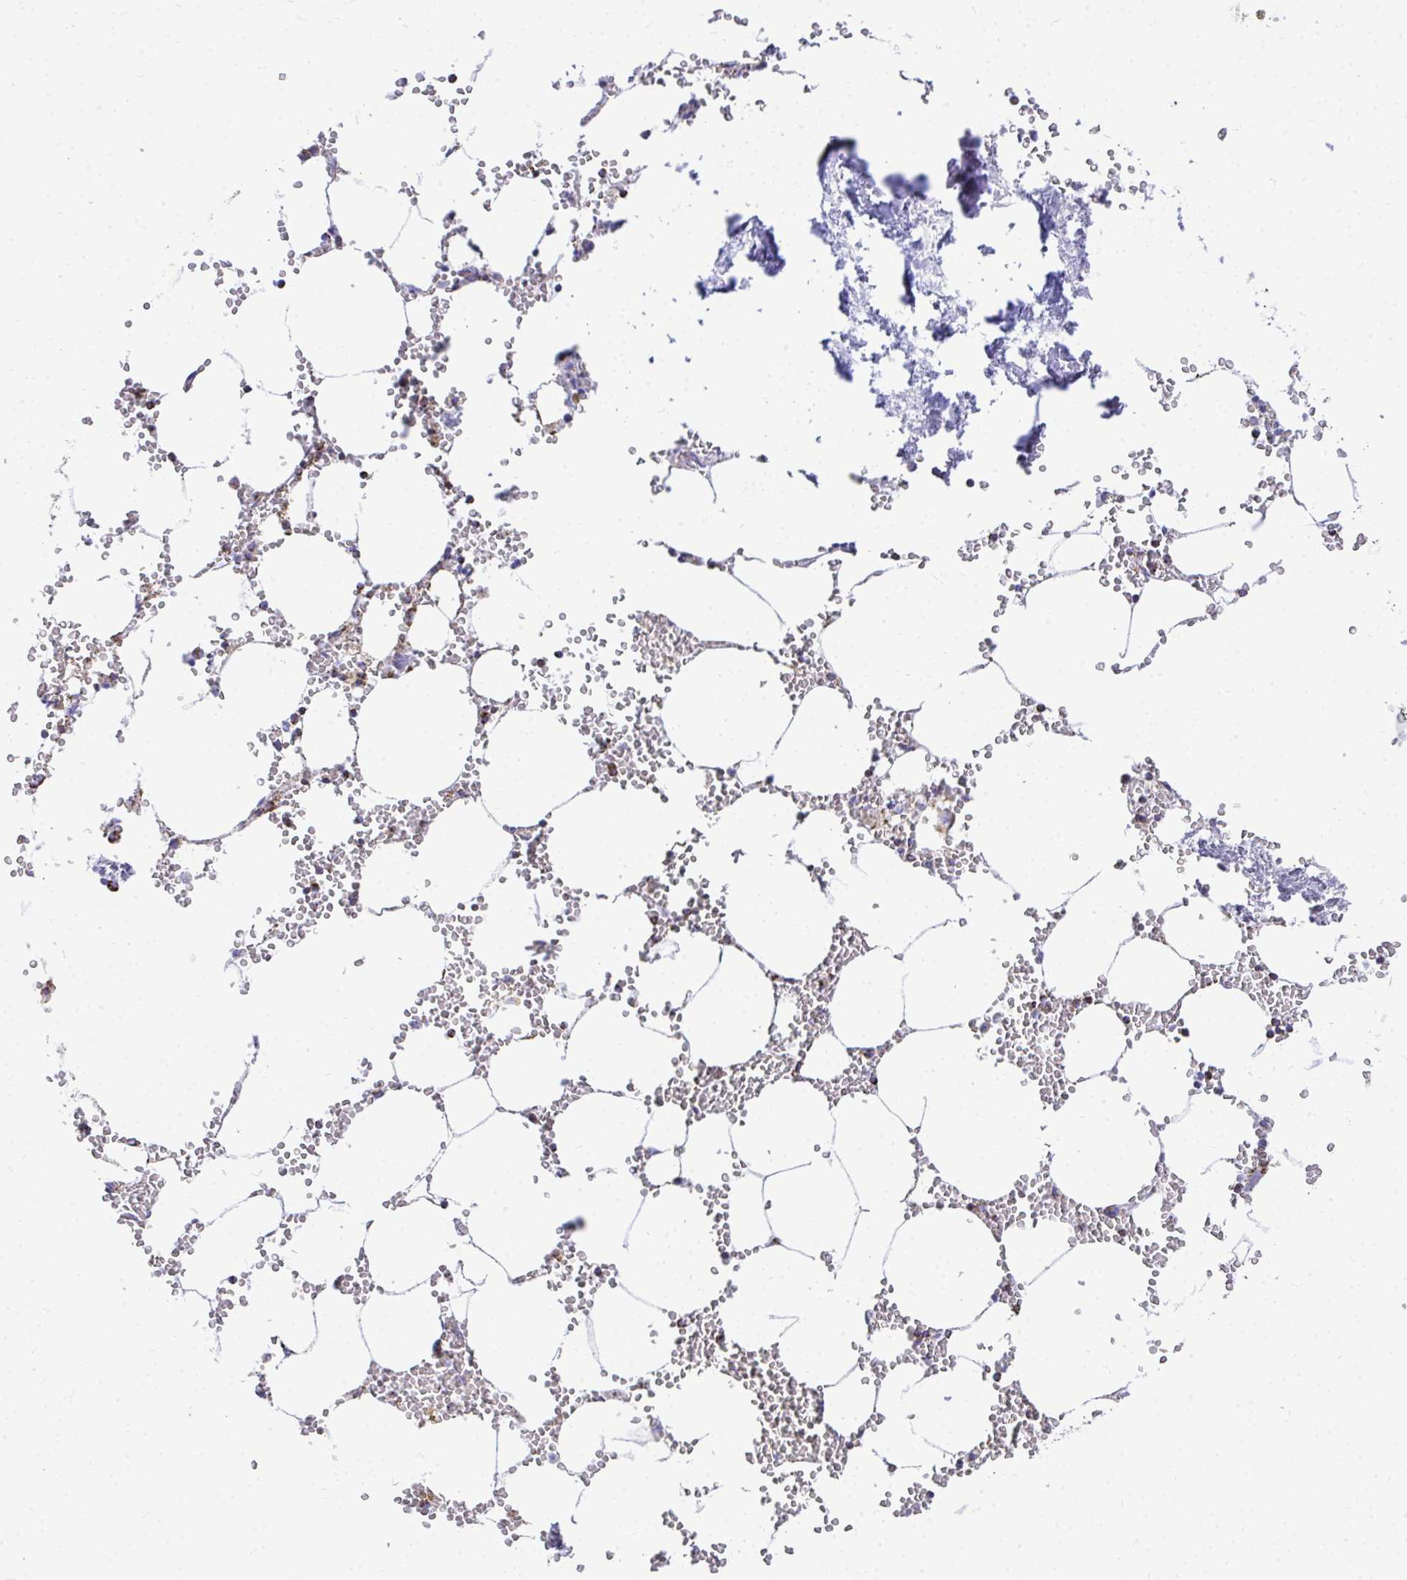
{"staining": {"intensity": "negative", "quantity": "none", "location": "none"}, "tissue": "bone marrow", "cell_type": "Hematopoietic cells", "image_type": "normal", "snomed": [{"axis": "morphology", "description": "Normal tissue, NOS"}, {"axis": "topography", "description": "Bone marrow"}], "caption": "DAB immunohistochemical staining of benign human bone marrow displays no significant expression in hematopoietic cells.", "gene": "MPZL2", "patient": {"sex": "male", "age": 54}}